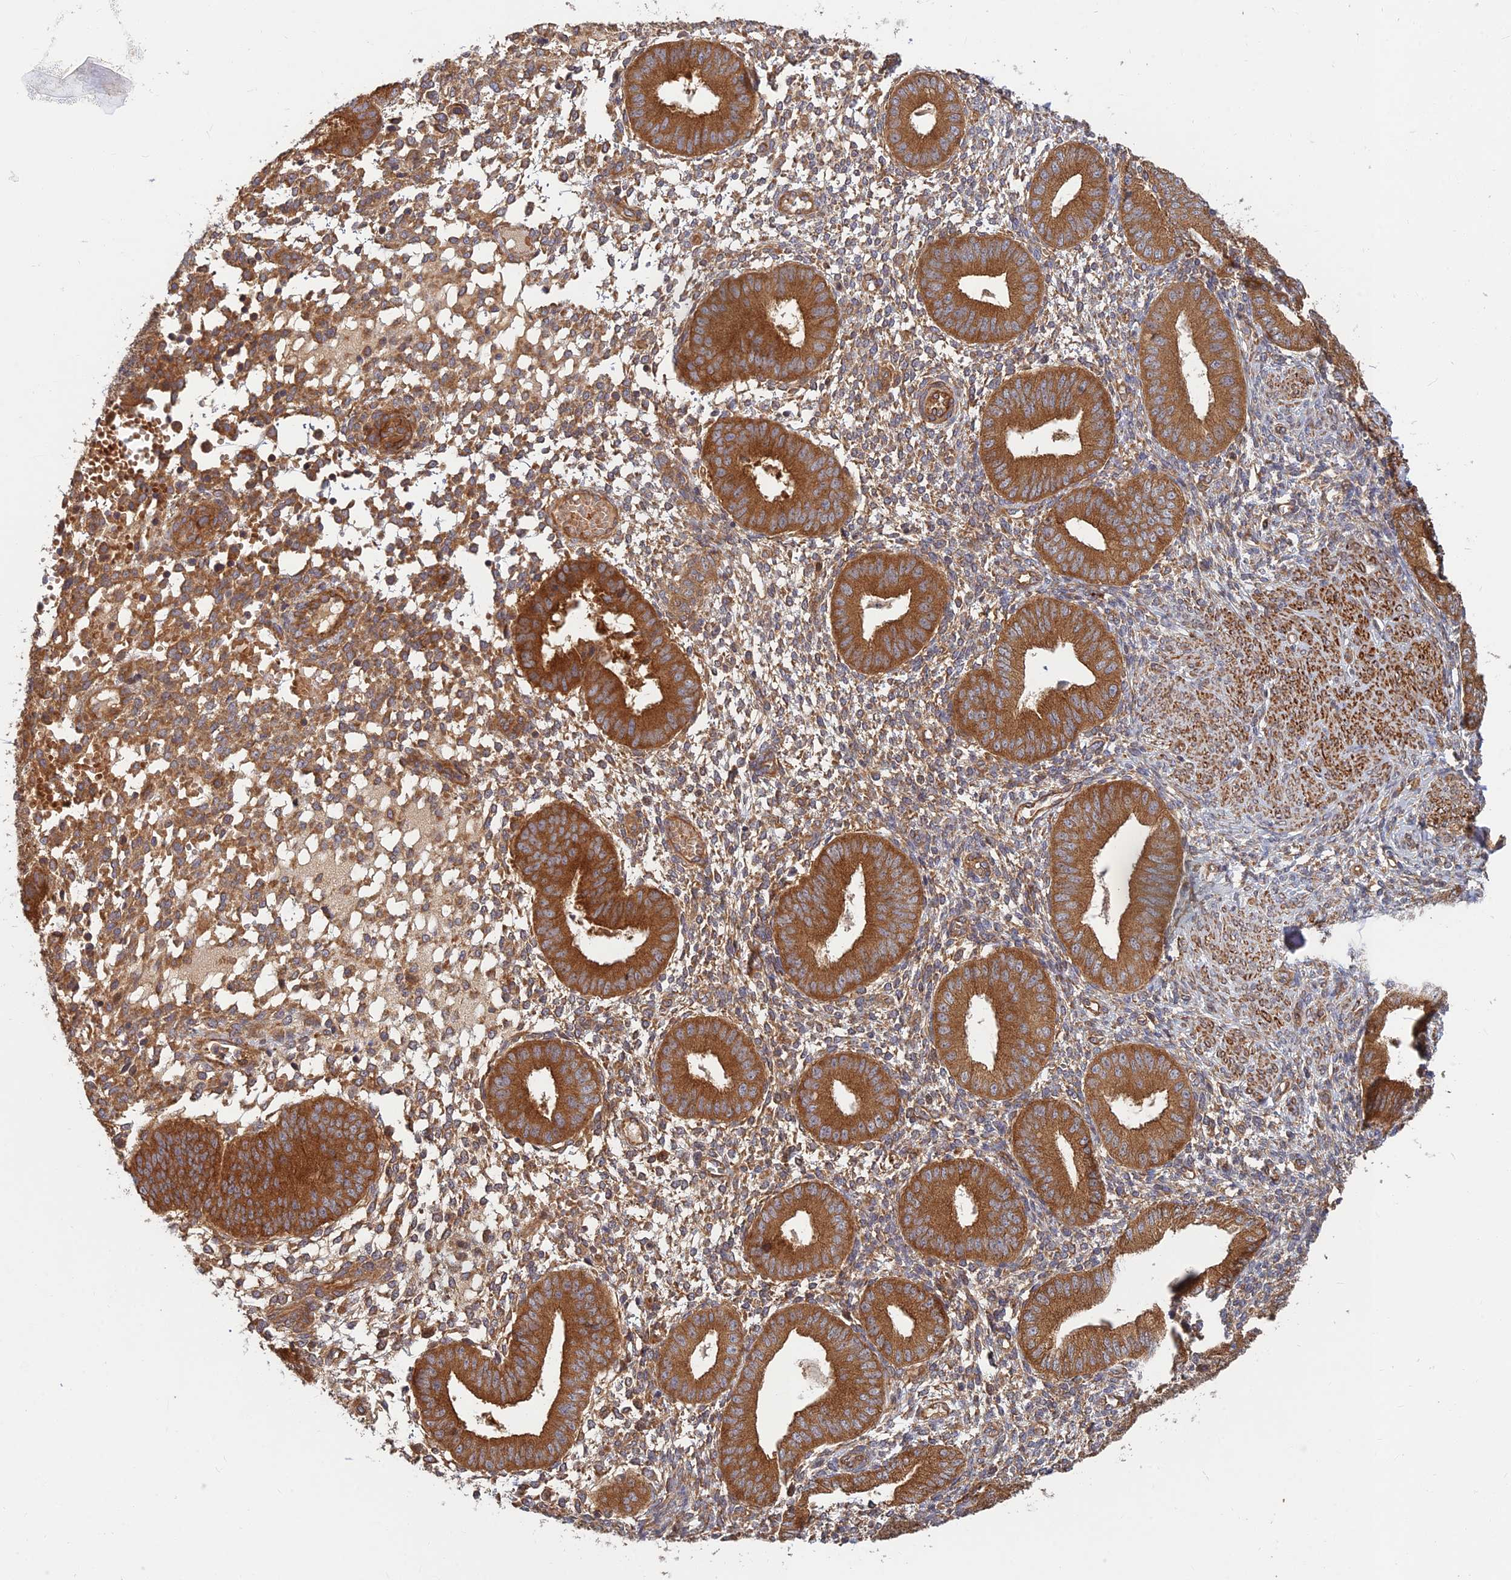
{"staining": {"intensity": "moderate", "quantity": ">75%", "location": "cytoplasmic/membranous"}, "tissue": "endometrium", "cell_type": "Cells in endometrial stroma", "image_type": "normal", "snomed": [{"axis": "morphology", "description": "Normal tissue, NOS"}, {"axis": "topography", "description": "Endometrium"}], "caption": "A high-resolution micrograph shows IHC staining of benign endometrium, which demonstrates moderate cytoplasmic/membranous expression in about >75% of cells in endometrial stroma. The staining was performed using DAB to visualize the protein expression in brown, while the nuclei were stained in blue with hematoxylin (Magnification: 20x).", "gene": "RELCH", "patient": {"sex": "female", "age": 49}}